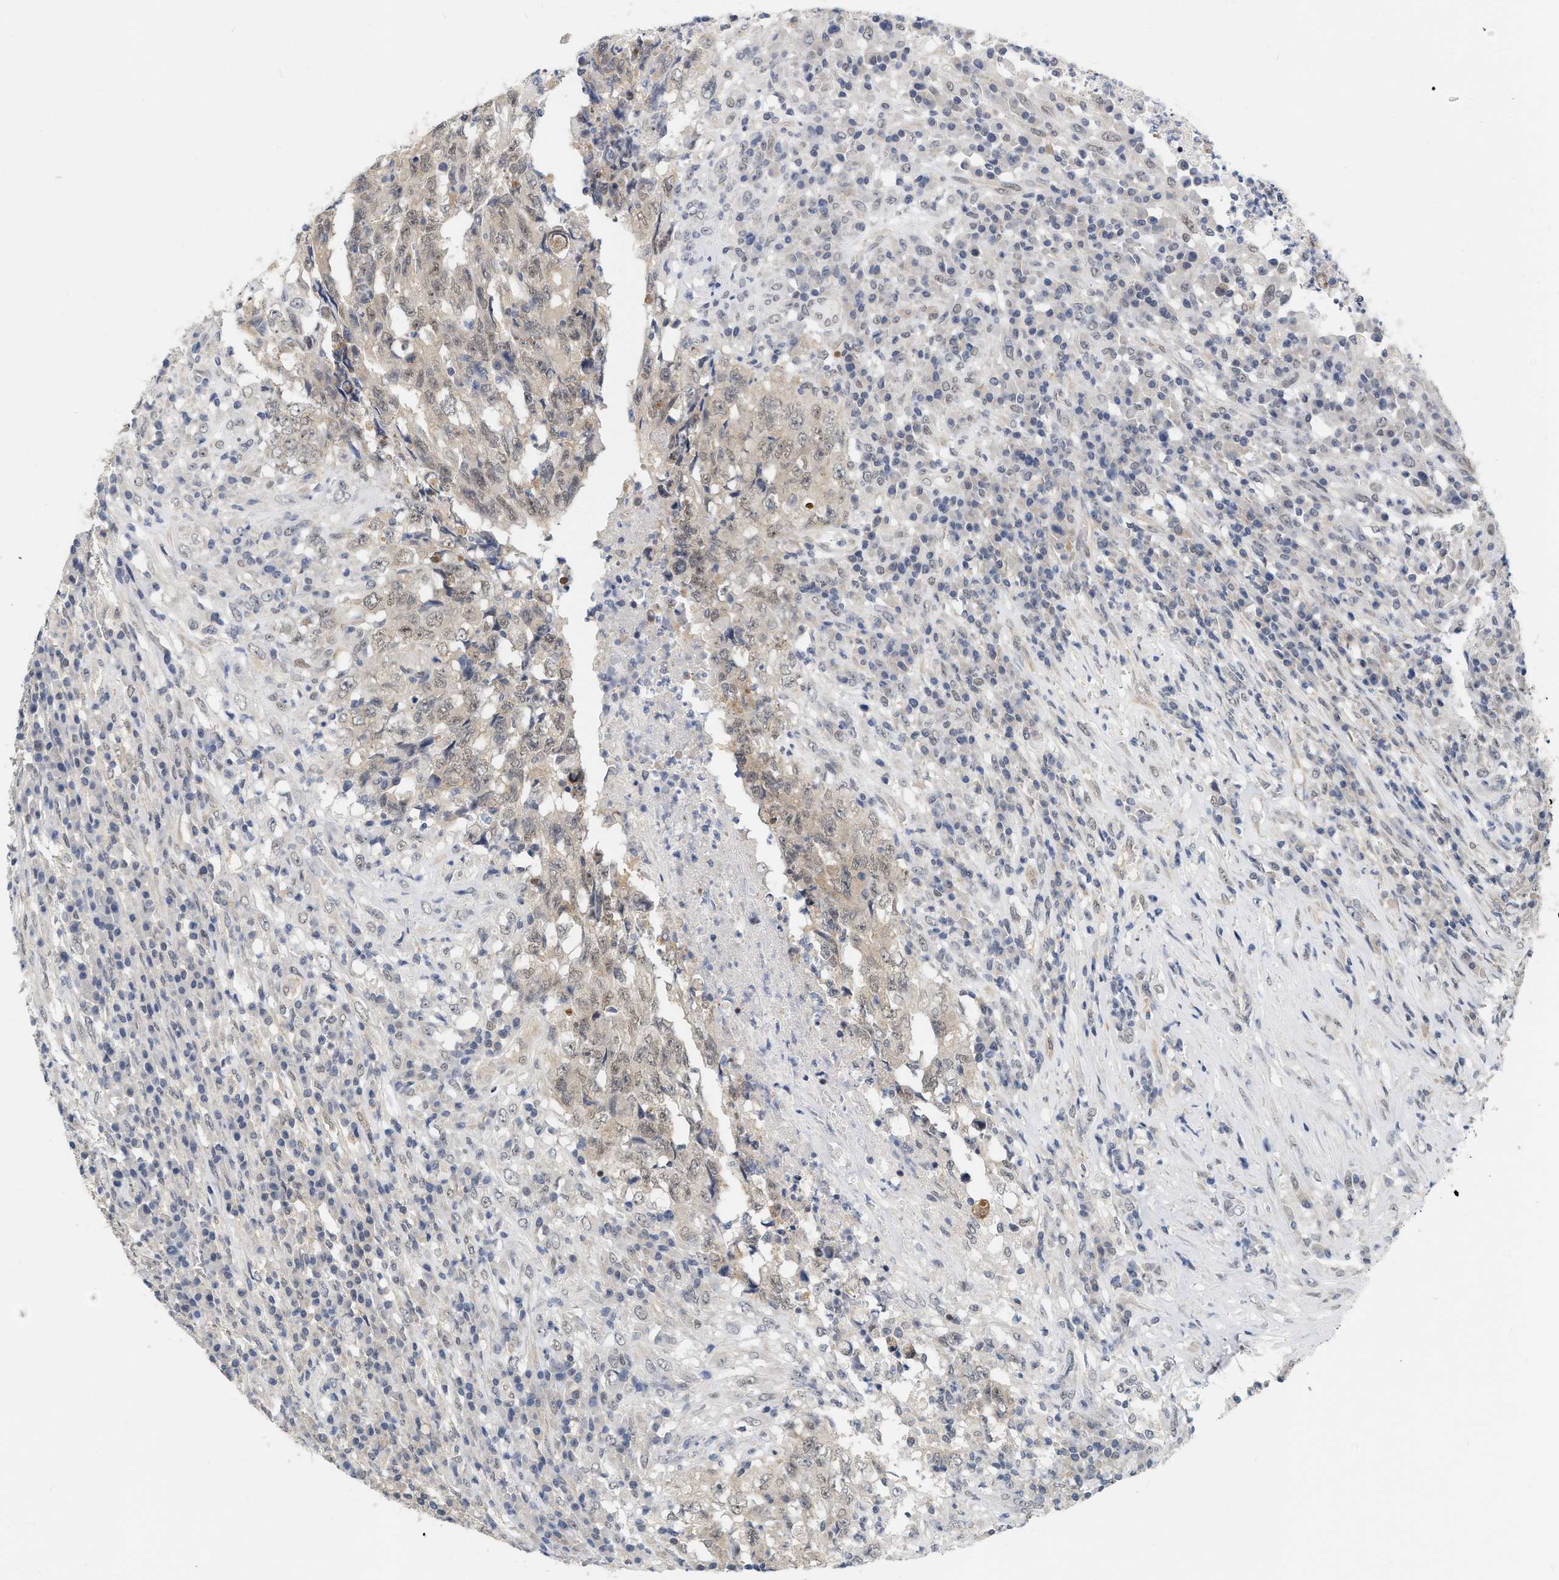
{"staining": {"intensity": "weak", "quantity": "25%-75%", "location": "cytoplasmic/membranous,nuclear"}, "tissue": "testis cancer", "cell_type": "Tumor cells", "image_type": "cancer", "snomed": [{"axis": "morphology", "description": "Necrosis, NOS"}, {"axis": "morphology", "description": "Carcinoma, Embryonal, NOS"}, {"axis": "topography", "description": "Testis"}], "caption": "The photomicrograph exhibits a brown stain indicating the presence of a protein in the cytoplasmic/membranous and nuclear of tumor cells in testis cancer (embryonal carcinoma).", "gene": "RUVBL1", "patient": {"sex": "male", "age": 19}}